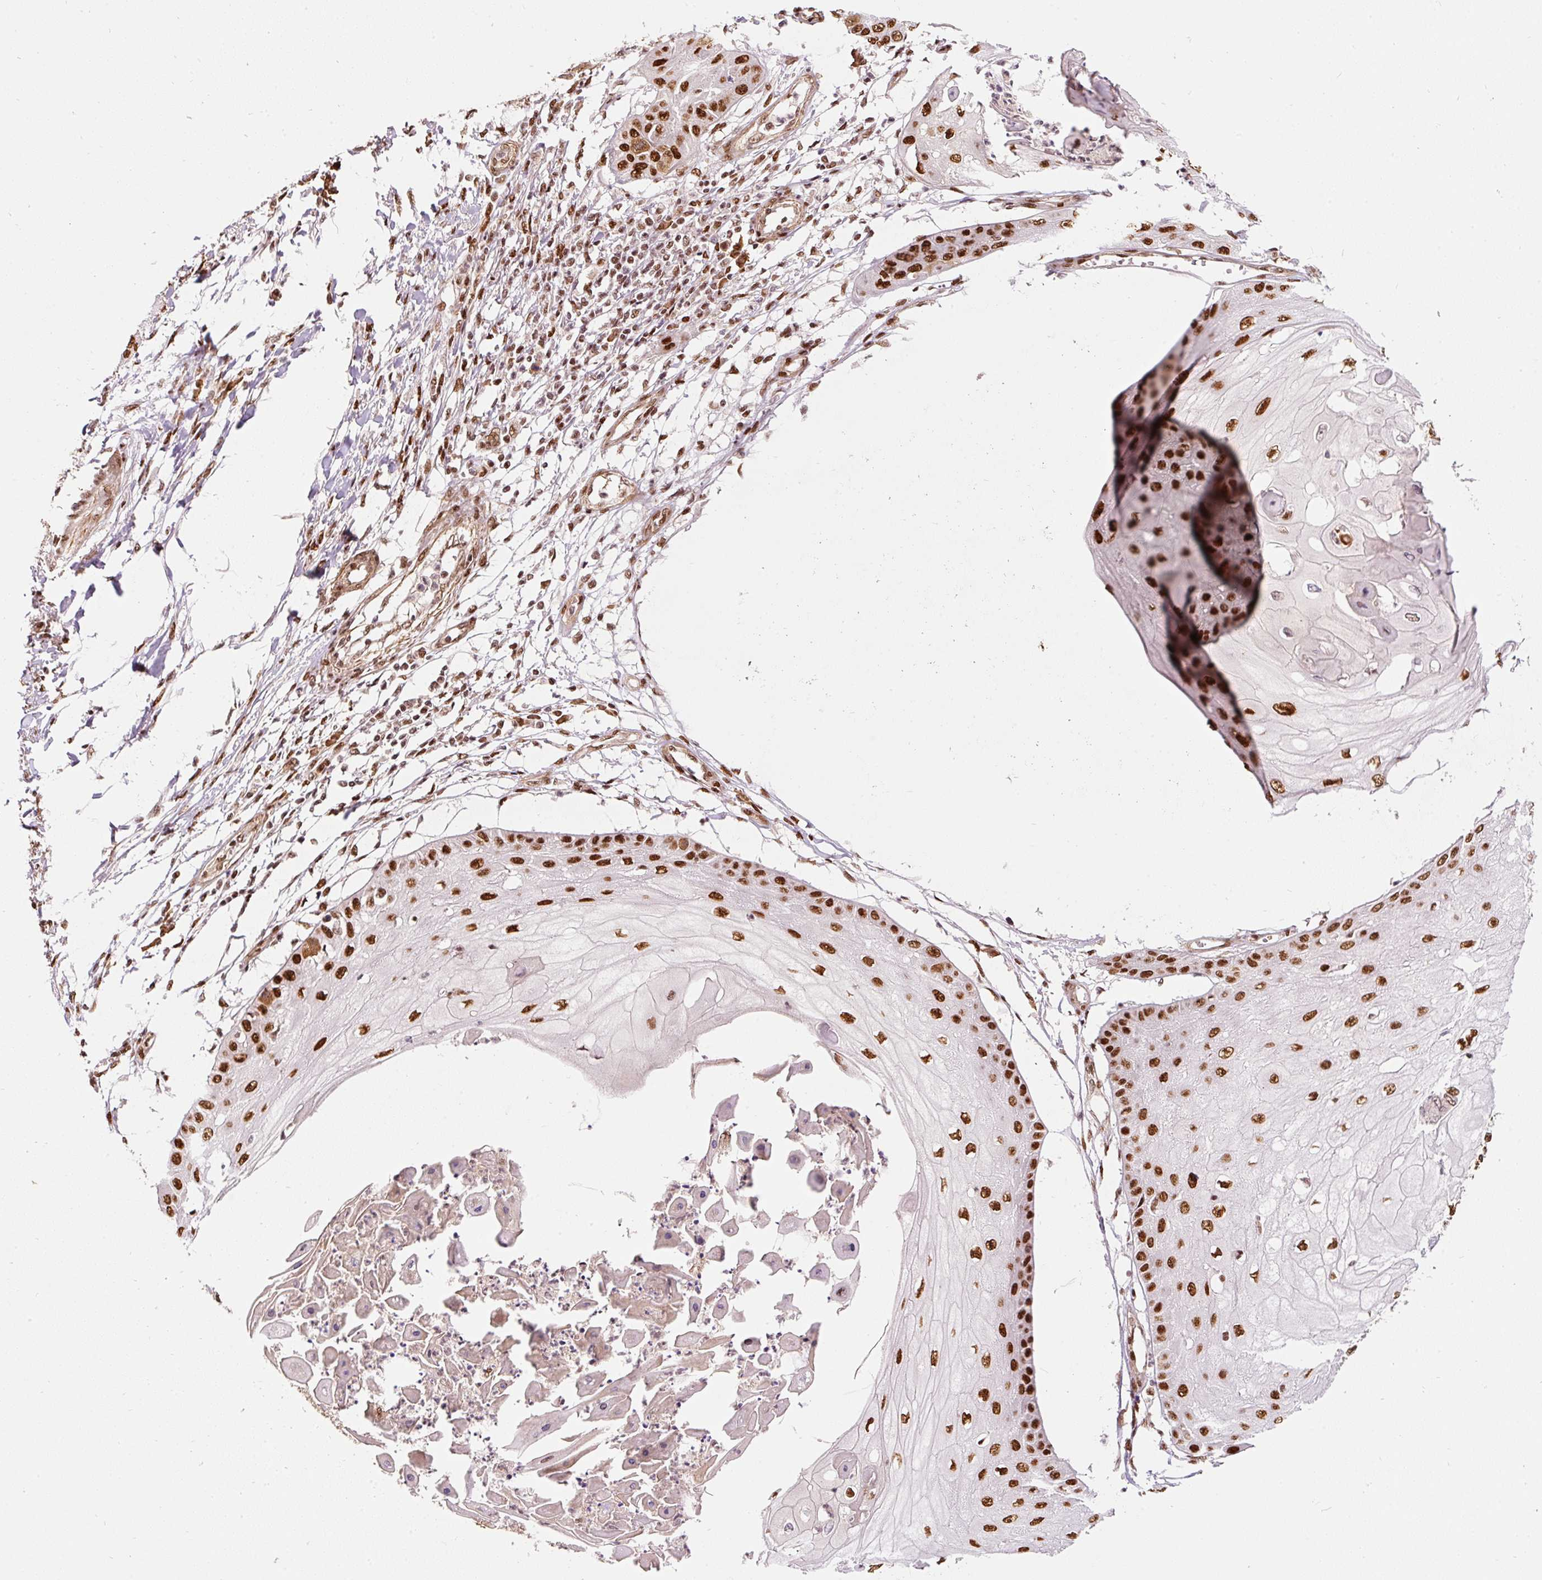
{"staining": {"intensity": "strong", "quantity": ">75%", "location": "nuclear"}, "tissue": "skin cancer", "cell_type": "Tumor cells", "image_type": "cancer", "snomed": [{"axis": "morphology", "description": "Squamous cell carcinoma, NOS"}, {"axis": "topography", "description": "Skin"}], "caption": "High-power microscopy captured an immunohistochemistry histopathology image of skin squamous cell carcinoma, revealing strong nuclear positivity in approximately >75% of tumor cells. The staining is performed using DAB (3,3'-diaminobenzidine) brown chromogen to label protein expression. The nuclei are counter-stained blue using hematoxylin.", "gene": "HNRNPC", "patient": {"sex": "male", "age": 70}}